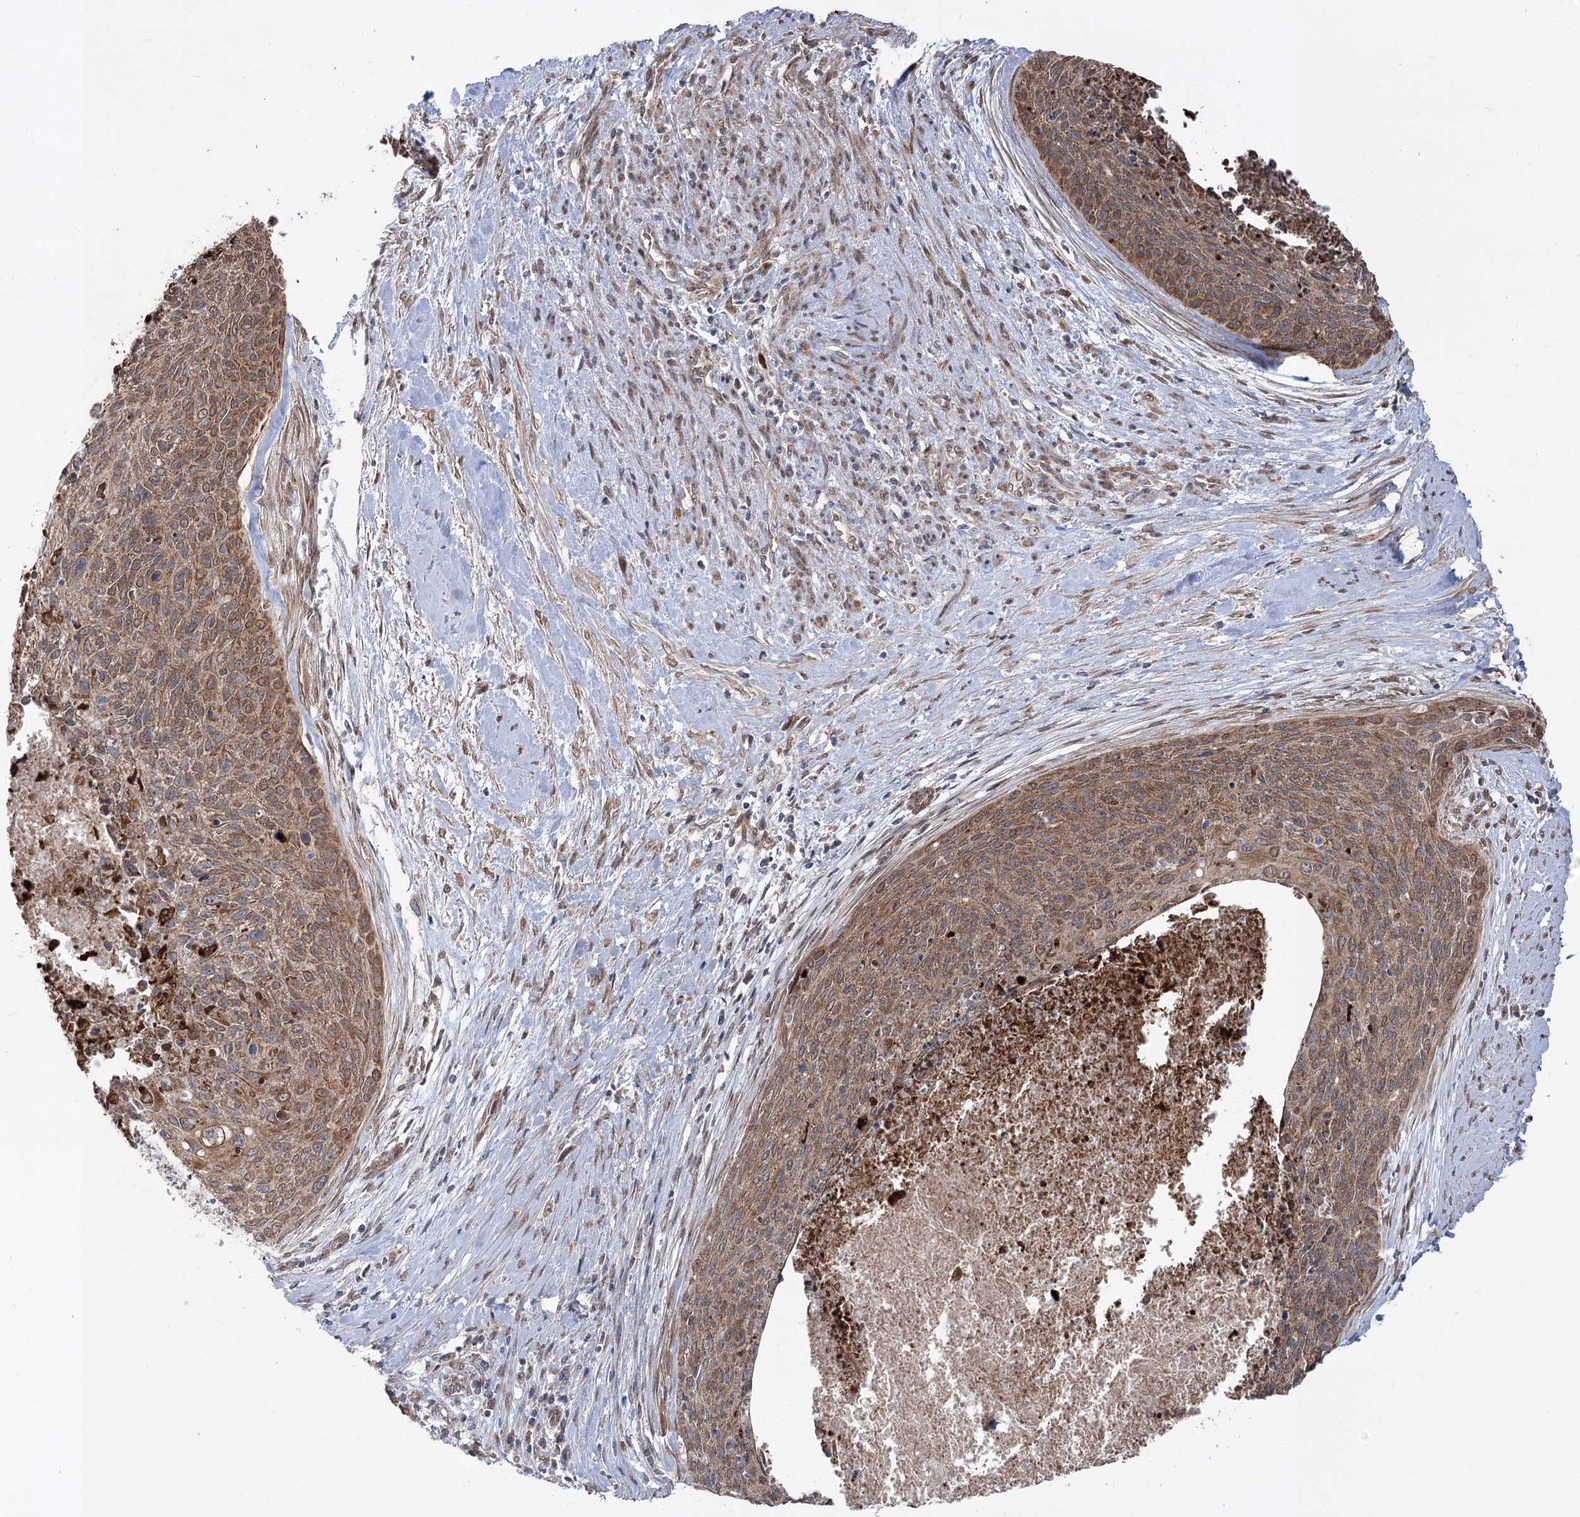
{"staining": {"intensity": "moderate", "quantity": ">75%", "location": "cytoplasmic/membranous"}, "tissue": "cervical cancer", "cell_type": "Tumor cells", "image_type": "cancer", "snomed": [{"axis": "morphology", "description": "Squamous cell carcinoma, NOS"}, {"axis": "topography", "description": "Cervix"}], "caption": "A brown stain shows moderate cytoplasmic/membranous staining of a protein in human cervical cancer (squamous cell carcinoma) tumor cells. (Stains: DAB (3,3'-diaminobenzidine) in brown, nuclei in blue, Microscopy: brightfield microscopy at high magnification).", "gene": "ZSCAN23", "patient": {"sex": "female", "age": 55}}